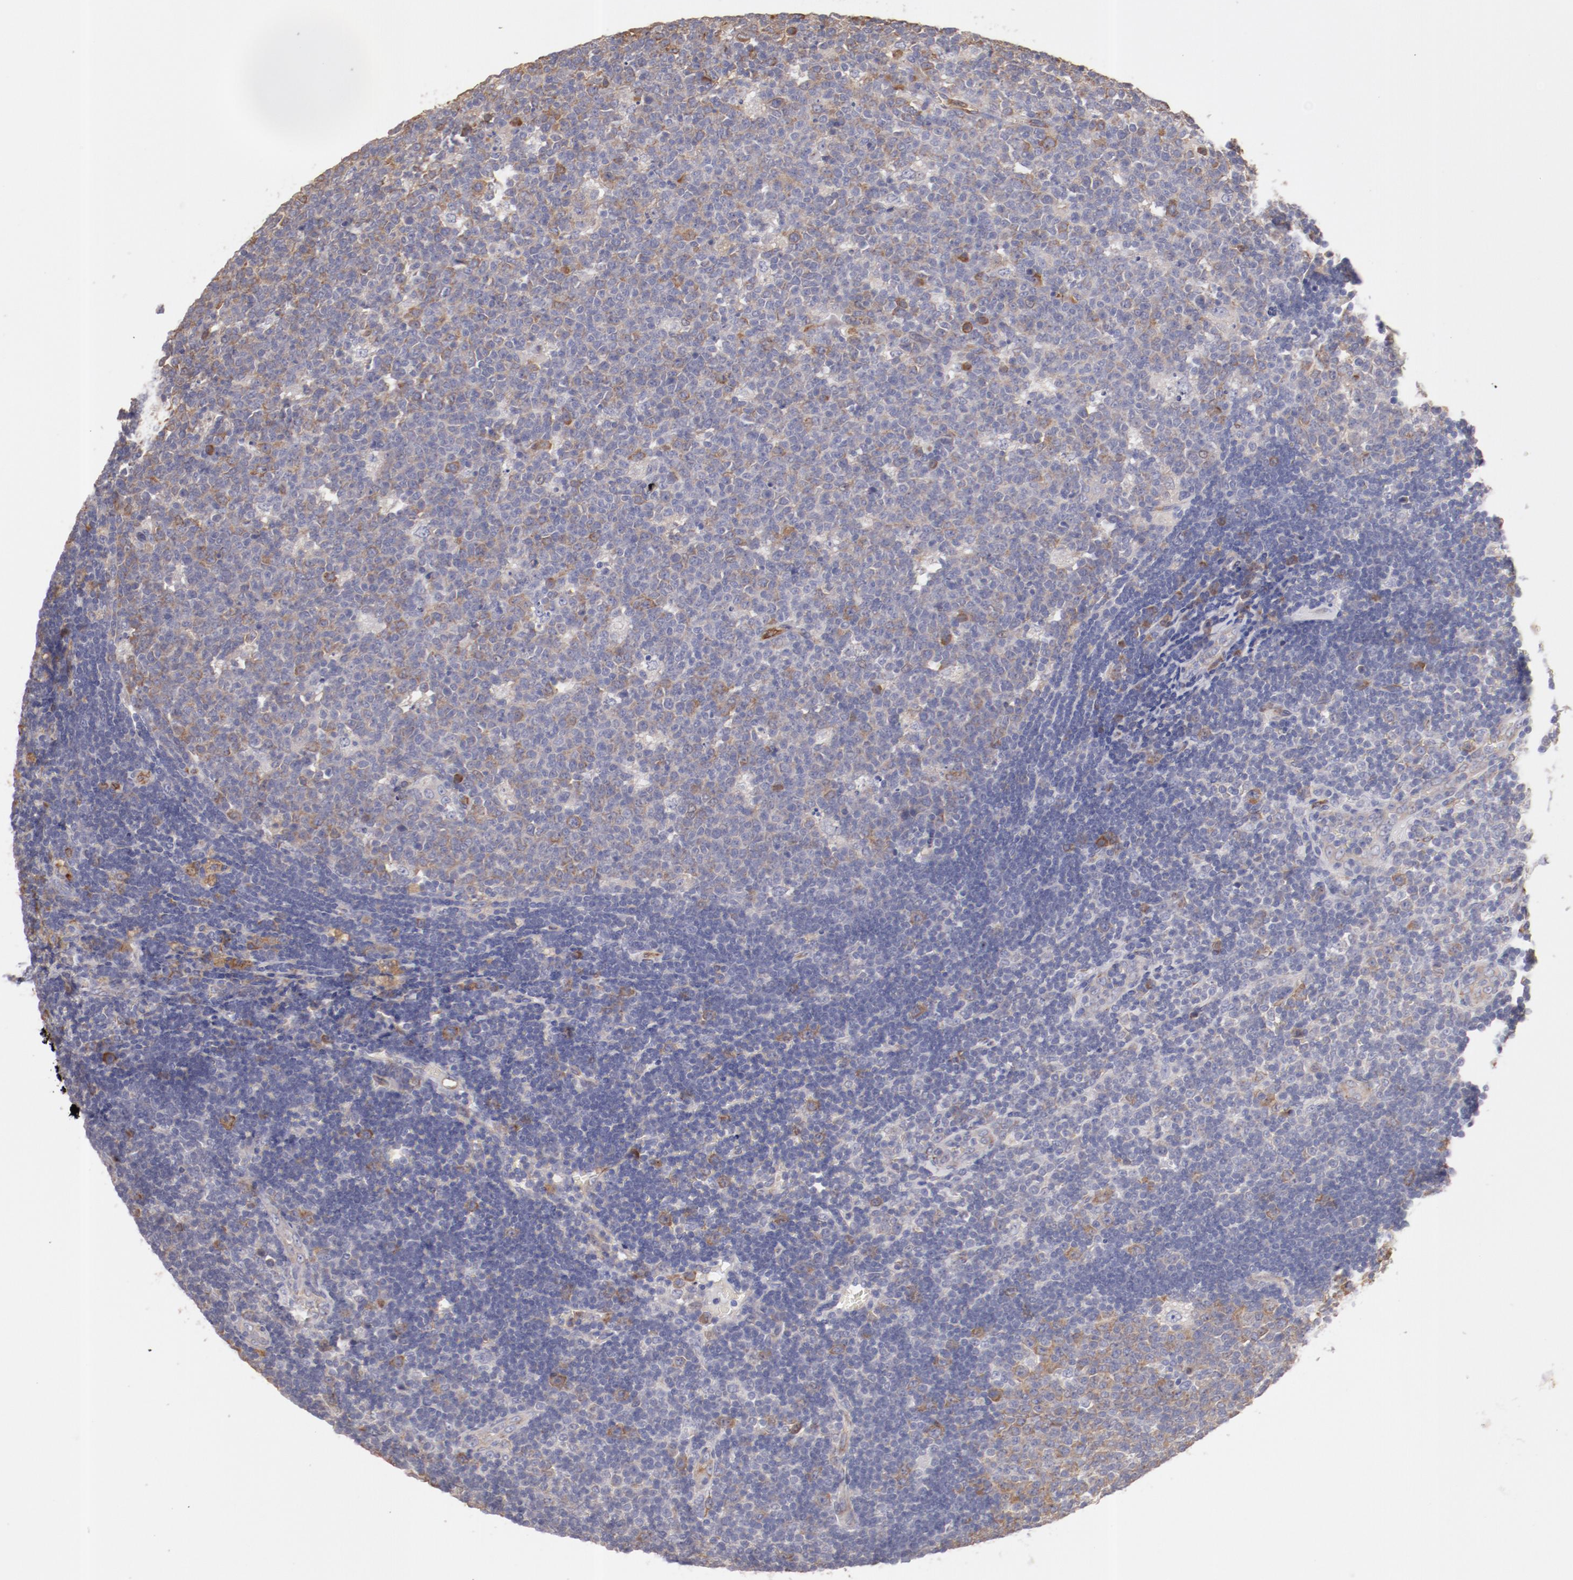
{"staining": {"intensity": "weak", "quantity": "25%-75%", "location": "cytoplasmic/membranous"}, "tissue": "lymph node", "cell_type": "Germinal center cells", "image_type": "normal", "snomed": [{"axis": "morphology", "description": "Normal tissue, NOS"}, {"axis": "topography", "description": "Lymph node"}, {"axis": "topography", "description": "Salivary gland"}], "caption": "Germinal center cells demonstrate weak cytoplasmic/membranous staining in about 25%-75% of cells in normal lymph node.", "gene": "ENTPD5", "patient": {"sex": "male", "age": 8}}